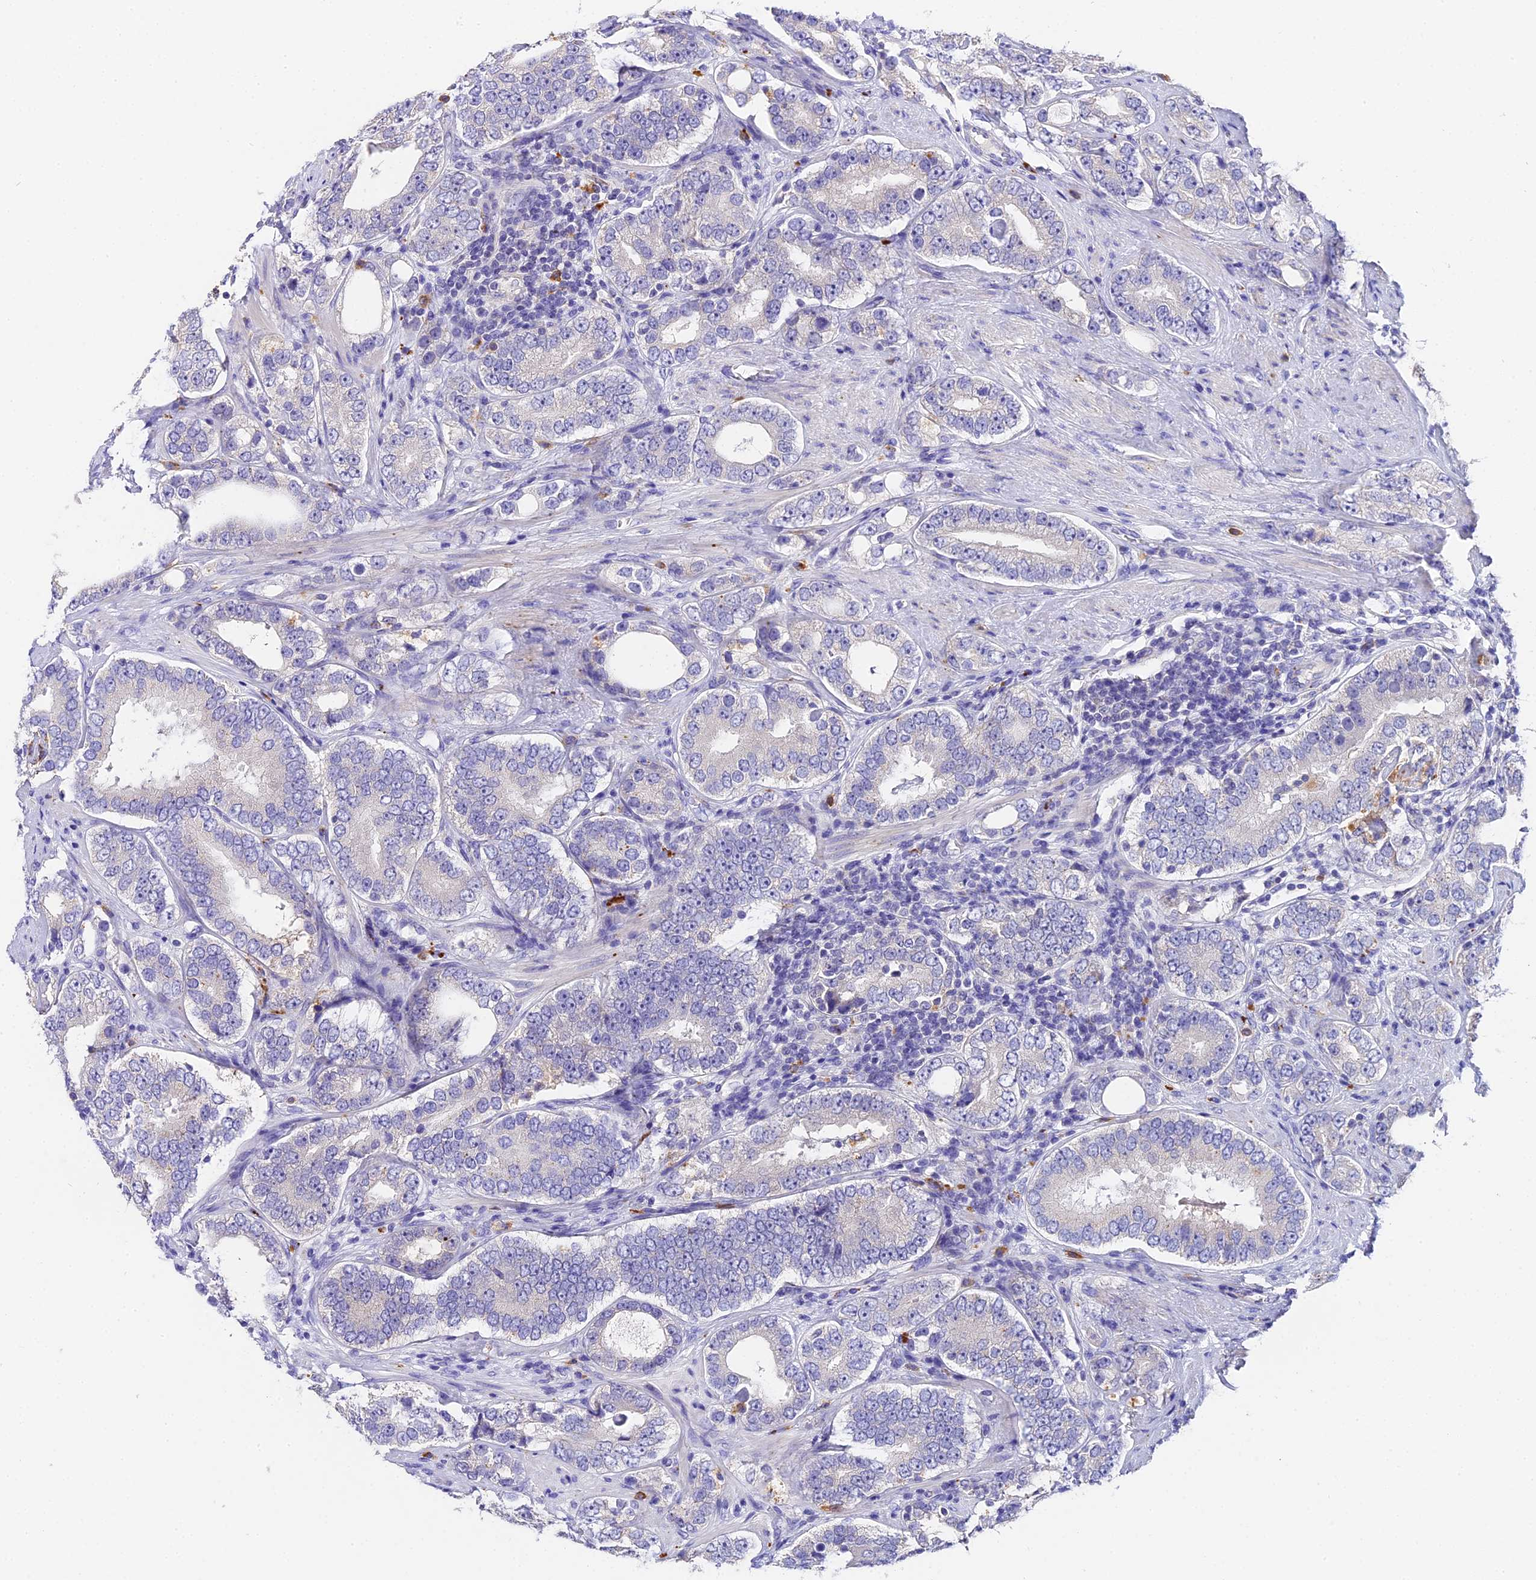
{"staining": {"intensity": "negative", "quantity": "none", "location": "none"}, "tissue": "prostate cancer", "cell_type": "Tumor cells", "image_type": "cancer", "snomed": [{"axis": "morphology", "description": "Adenocarcinoma, High grade"}, {"axis": "topography", "description": "Prostate"}], "caption": "DAB (3,3'-diaminobenzidine) immunohistochemical staining of human prostate cancer reveals no significant positivity in tumor cells.", "gene": "LYPD6", "patient": {"sex": "male", "age": 56}}